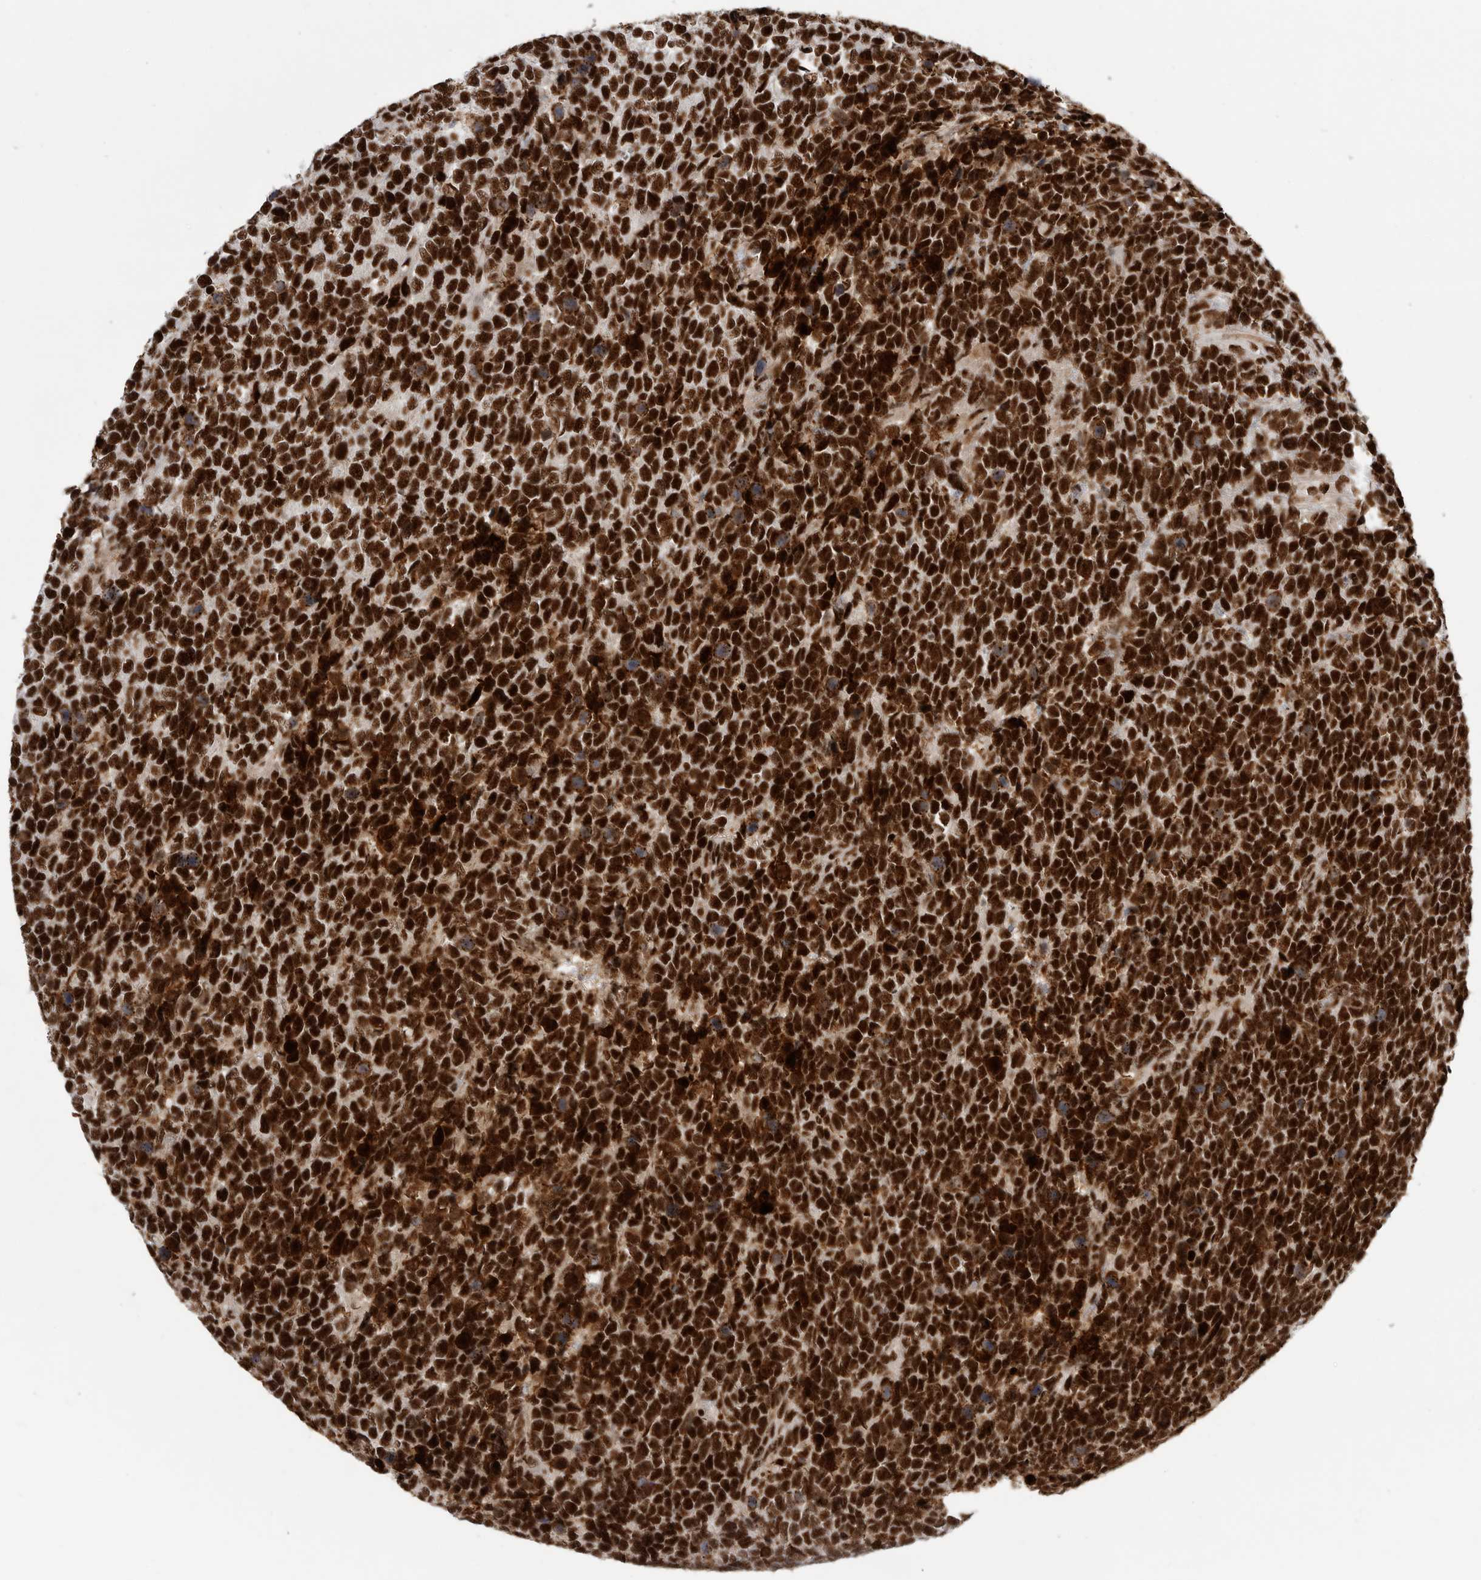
{"staining": {"intensity": "strong", "quantity": ">75%", "location": "nuclear"}, "tissue": "urothelial cancer", "cell_type": "Tumor cells", "image_type": "cancer", "snomed": [{"axis": "morphology", "description": "Urothelial carcinoma, High grade"}, {"axis": "topography", "description": "Urinary bladder"}], "caption": "Tumor cells exhibit high levels of strong nuclear expression in about >75% of cells in human urothelial cancer. The staining was performed using DAB to visualize the protein expression in brown, while the nuclei were stained in blue with hematoxylin (Magnification: 20x).", "gene": "BCLAF1", "patient": {"sex": "female", "age": 82}}